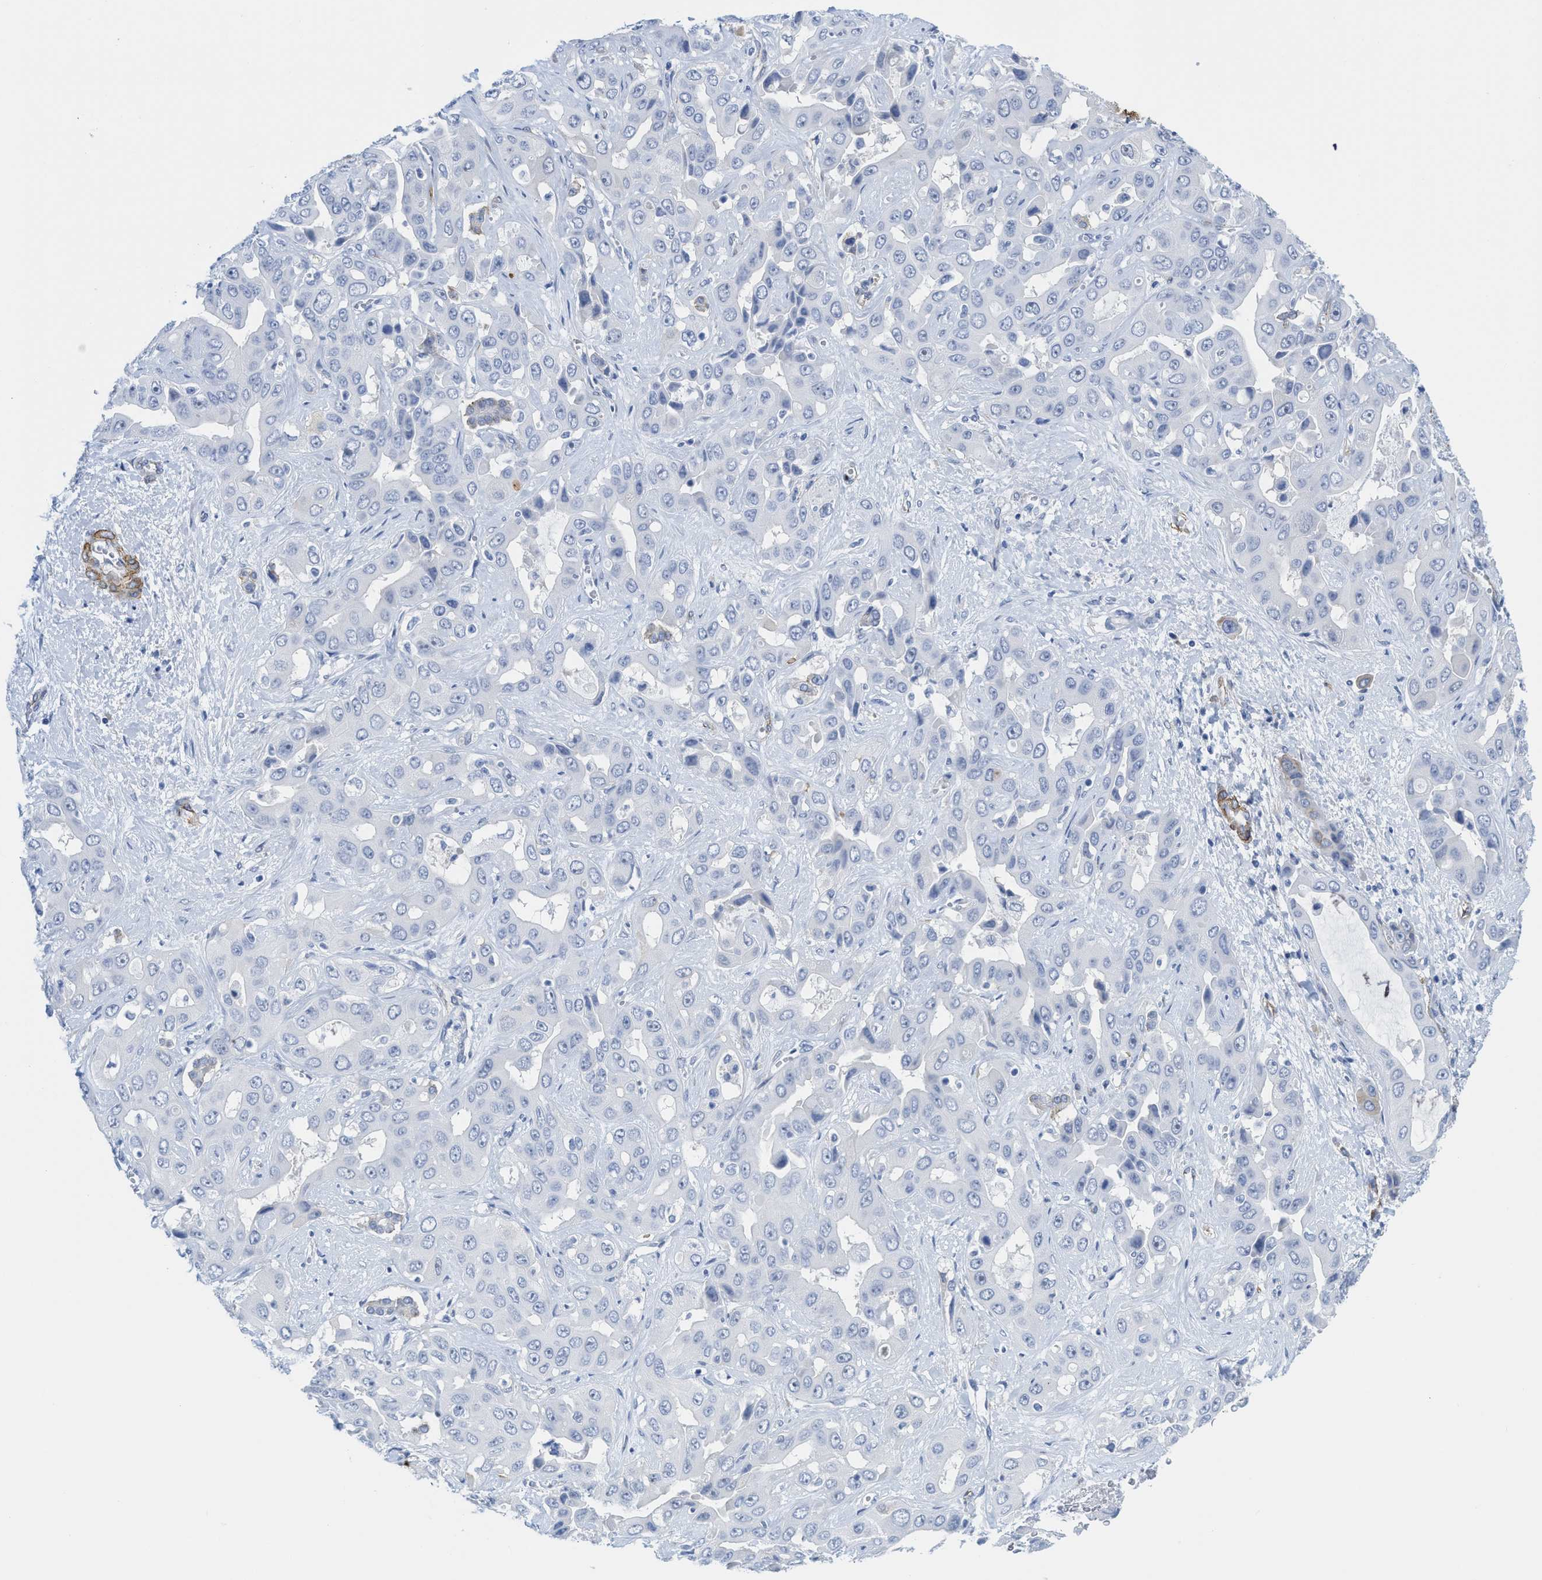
{"staining": {"intensity": "negative", "quantity": "none", "location": "none"}, "tissue": "liver cancer", "cell_type": "Tumor cells", "image_type": "cancer", "snomed": [{"axis": "morphology", "description": "Cholangiocarcinoma"}, {"axis": "topography", "description": "Liver"}], "caption": "Immunohistochemistry (IHC) of liver cancer (cholangiocarcinoma) shows no positivity in tumor cells.", "gene": "TUB", "patient": {"sex": "female", "age": 52}}